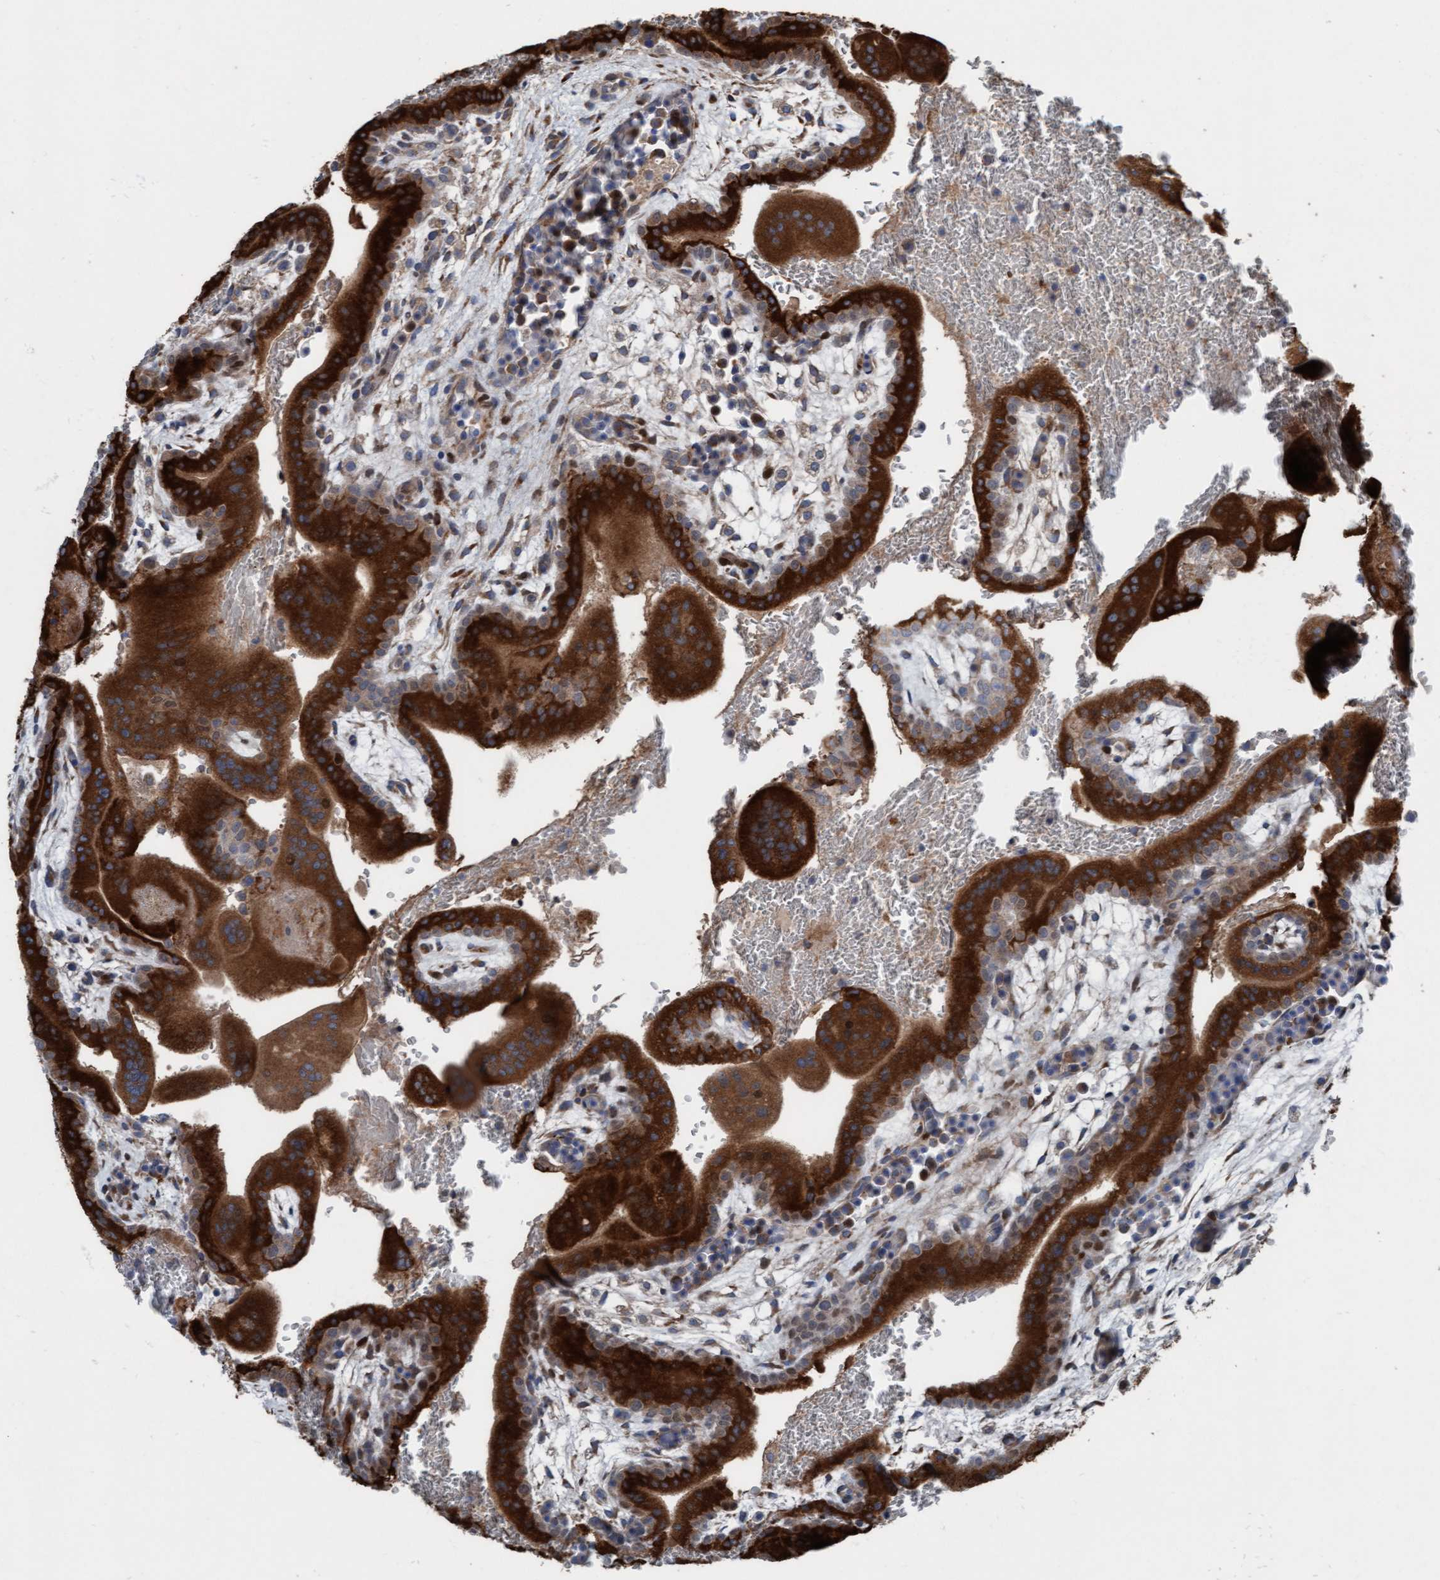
{"staining": {"intensity": "moderate", "quantity": ">75%", "location": "cytoplasmic/membranous"}, "tissue": "placenta", "cell_type": "Decidual cells", "image_type": "normal", "snomed": [{"axis": "morphology", "description": "Normal tissue, NOS"}, {"axis": "topography", "description": "Placenta"}], "caption": "Placenta stained with IHC shows moderate cytoplasmic/membranous staining in approximately >75% of decidual cells.", "gene": "KLHL26", "patient": {"sex": "female", "age": 35}}